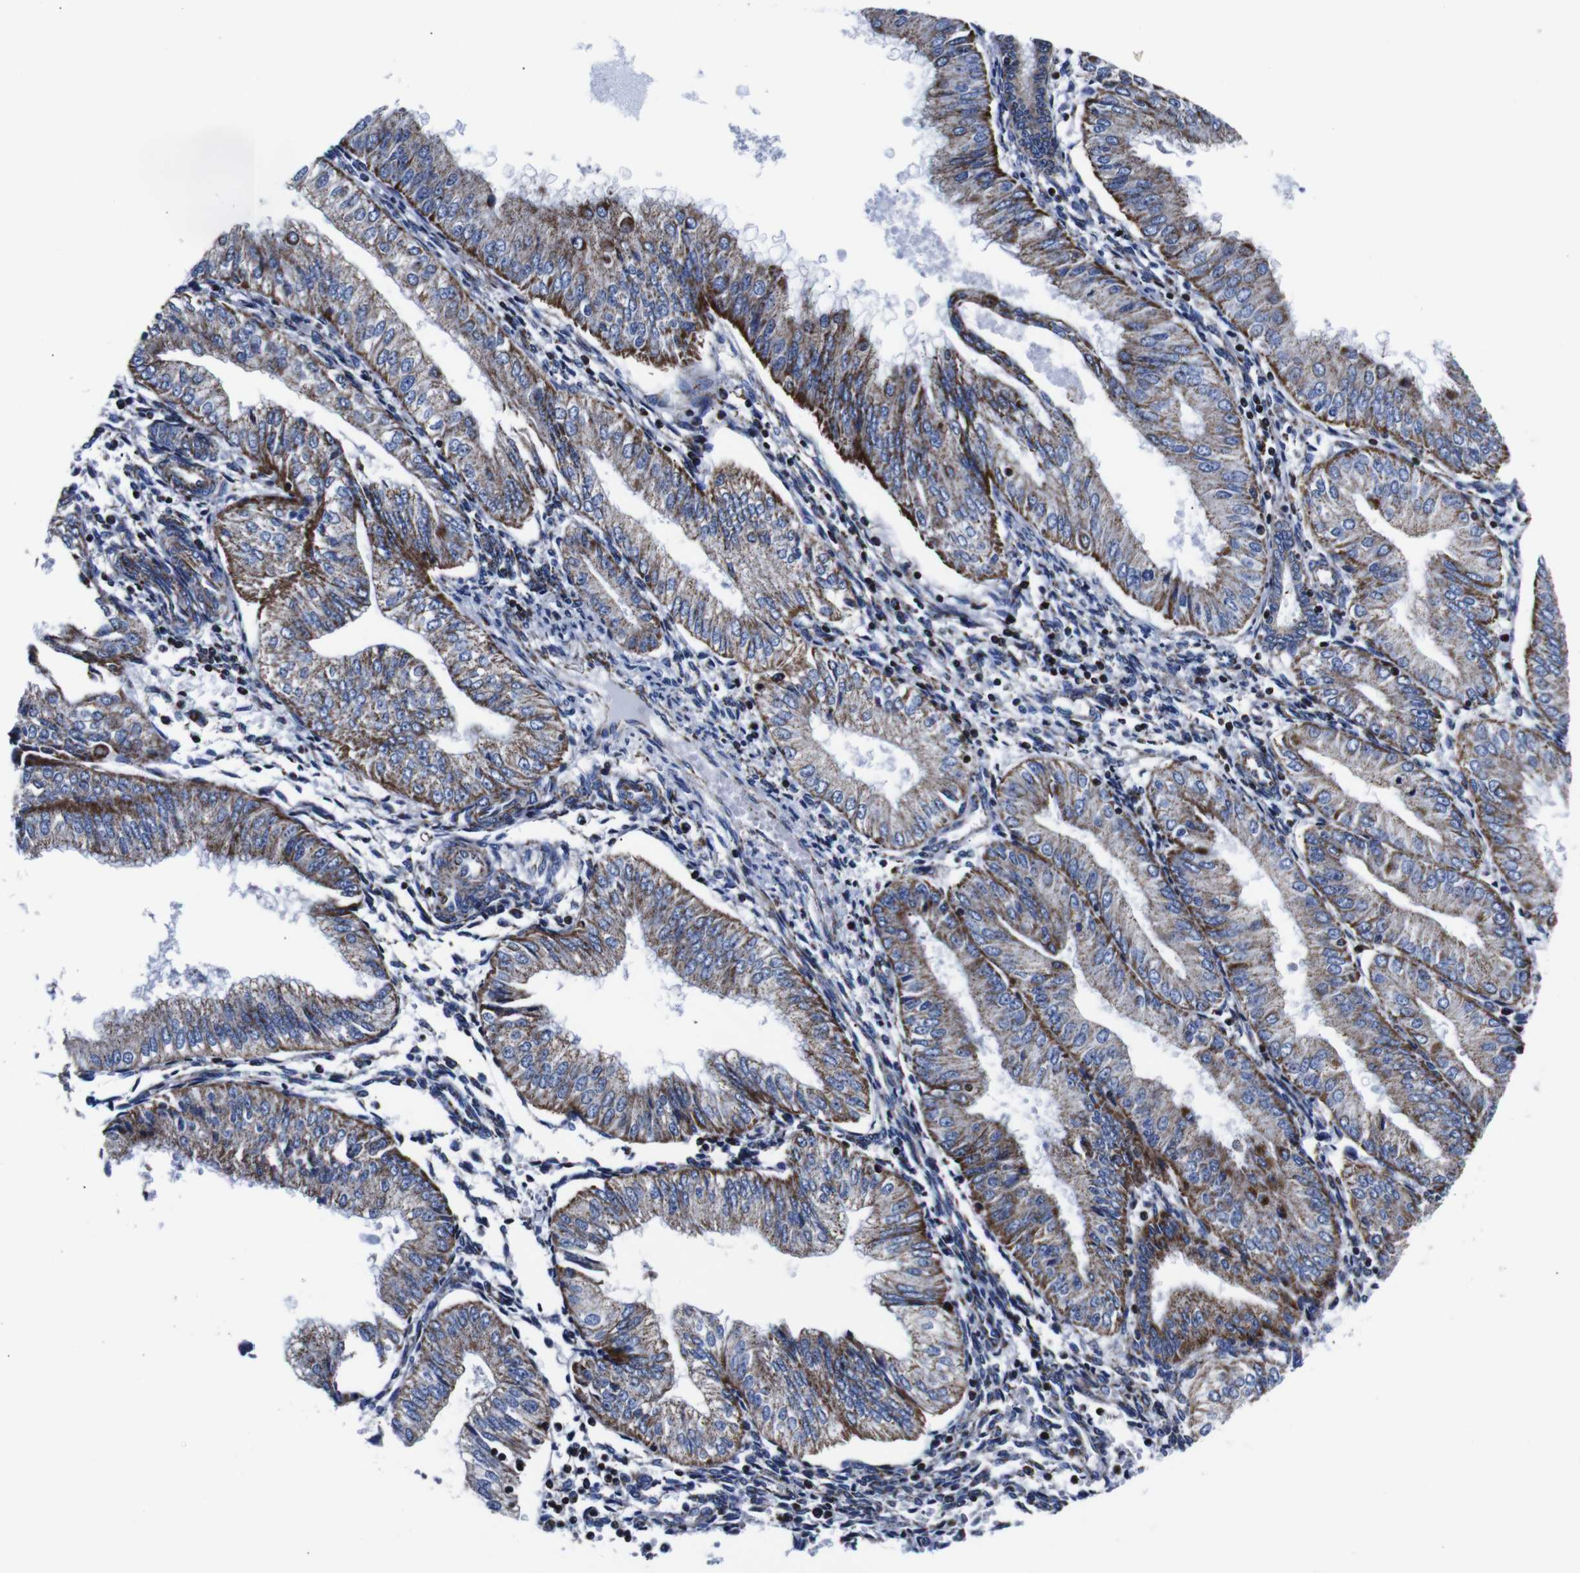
{"staining": {"intensity": "moderate", "quantity": ">75%", "location": "cytoplasmic/membranous"}, "tissue": "endometrial cancer", "cell_type": "Tumor cells", "image_type": "cancer", "snomed": [{"axis": "morphology", "description": "Adenocarcinoma, NOS"}, {"axis": "topography", "description": "Endometrium"}], "caption": "DAB immunohistochemical staining of human endometrial adenocarcinoma shows moderate cytoplasmic/membranous protein expression in about >75% of tumor cells. (DAB = brown stain, brightfield microscopy at high magnification).", "gene": "FKBP9", "patient": {"sex": "female", "age": 53}}